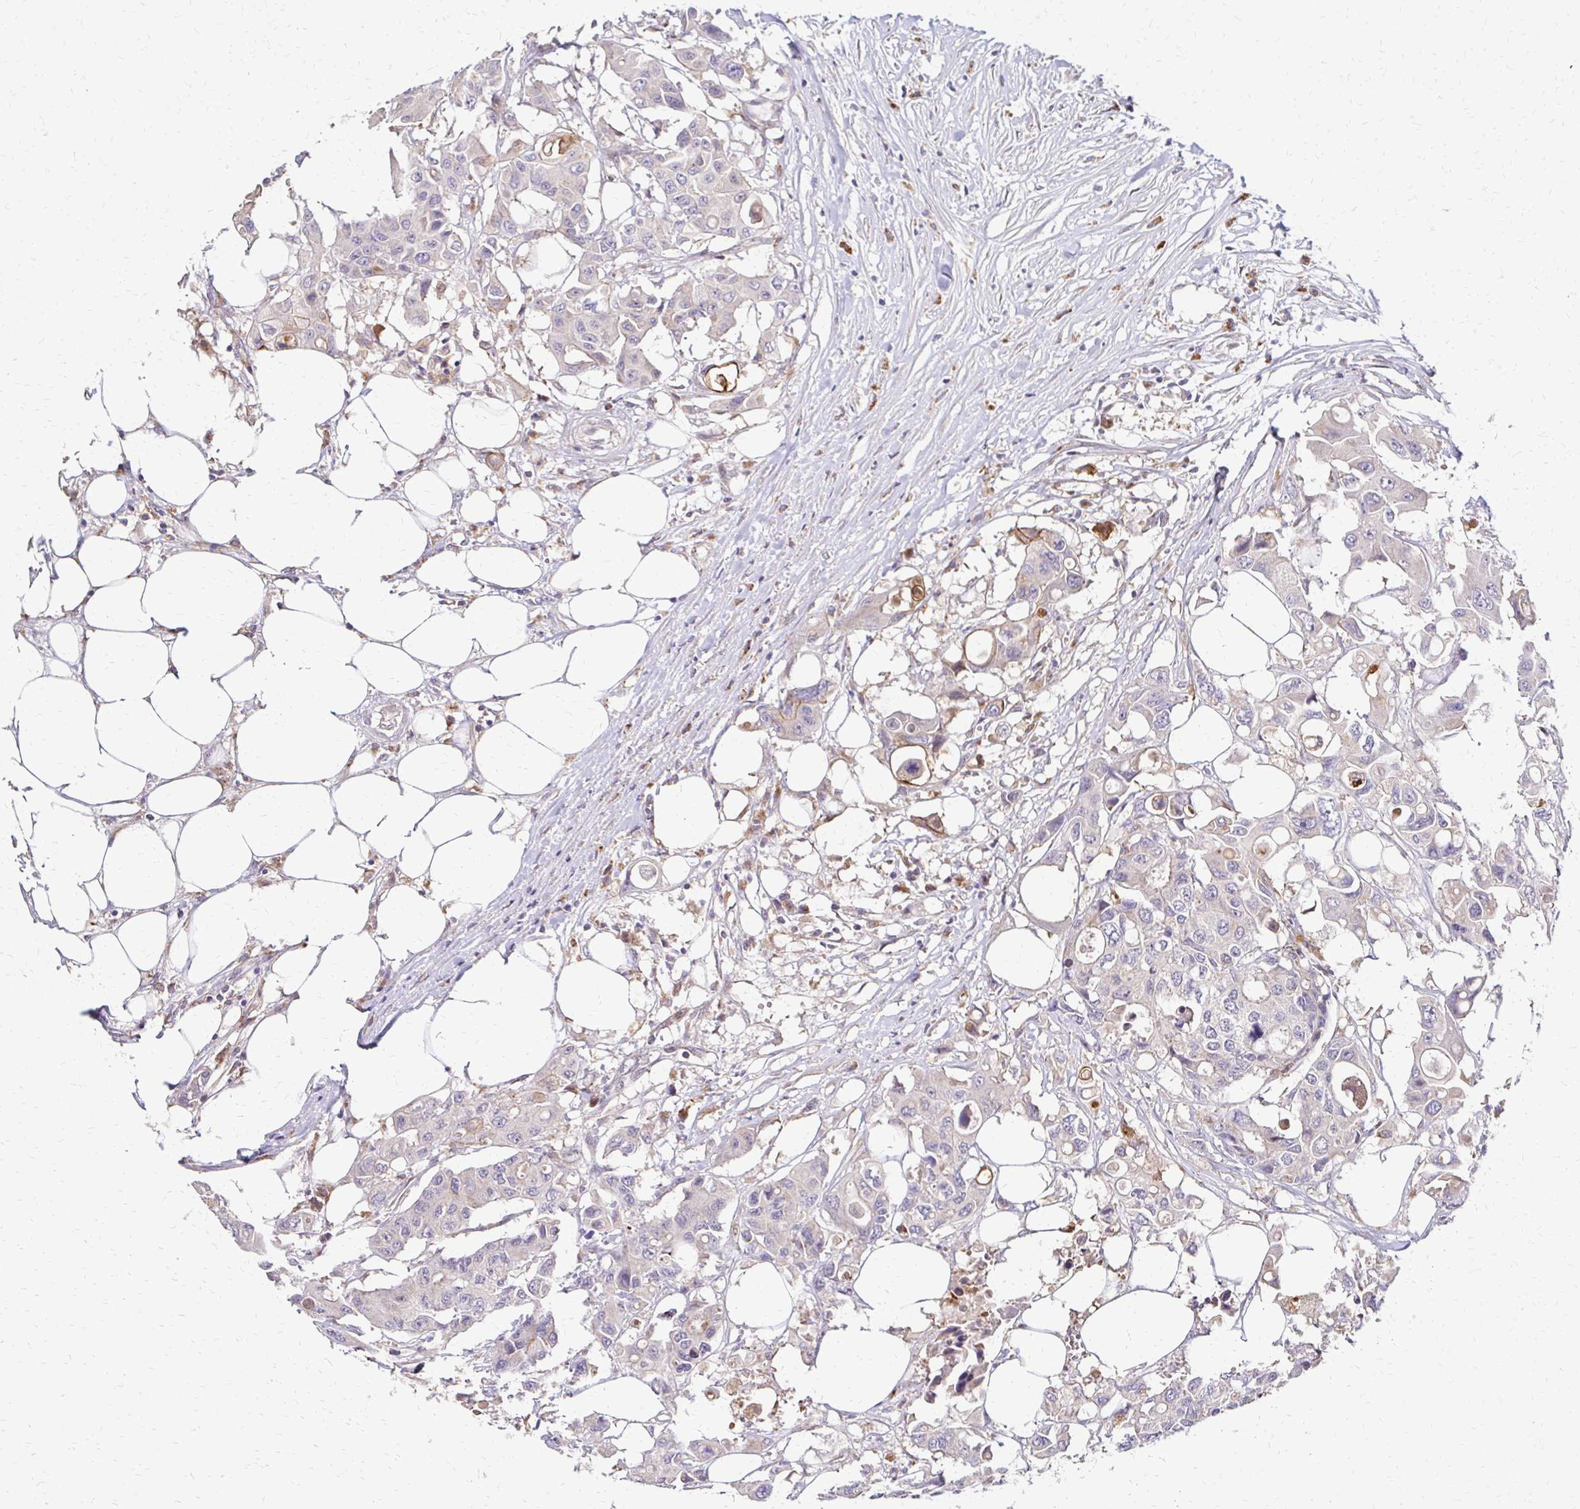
{"staining": {"intensity": "negative", "quantity": "none", "location": "none"}, "tissue": "colorectal cancer", "cell_type": "Tumor cells", "image_type": "cancer", "snomed": [{"axis": "morphology", "description": "Adenocarcinoma, NOS"}, {"axis": "topography", "description": "Colon"}], "caption": "Immunohistochemistry photomicrograph of neoplastic tissue: human colorectal cancer (adenocarcinoma) stained with DAB reveals no significant protein positivity in tumor cells.", "gene": "IDUA", "patient": {"sex": "male", "age": 77}}